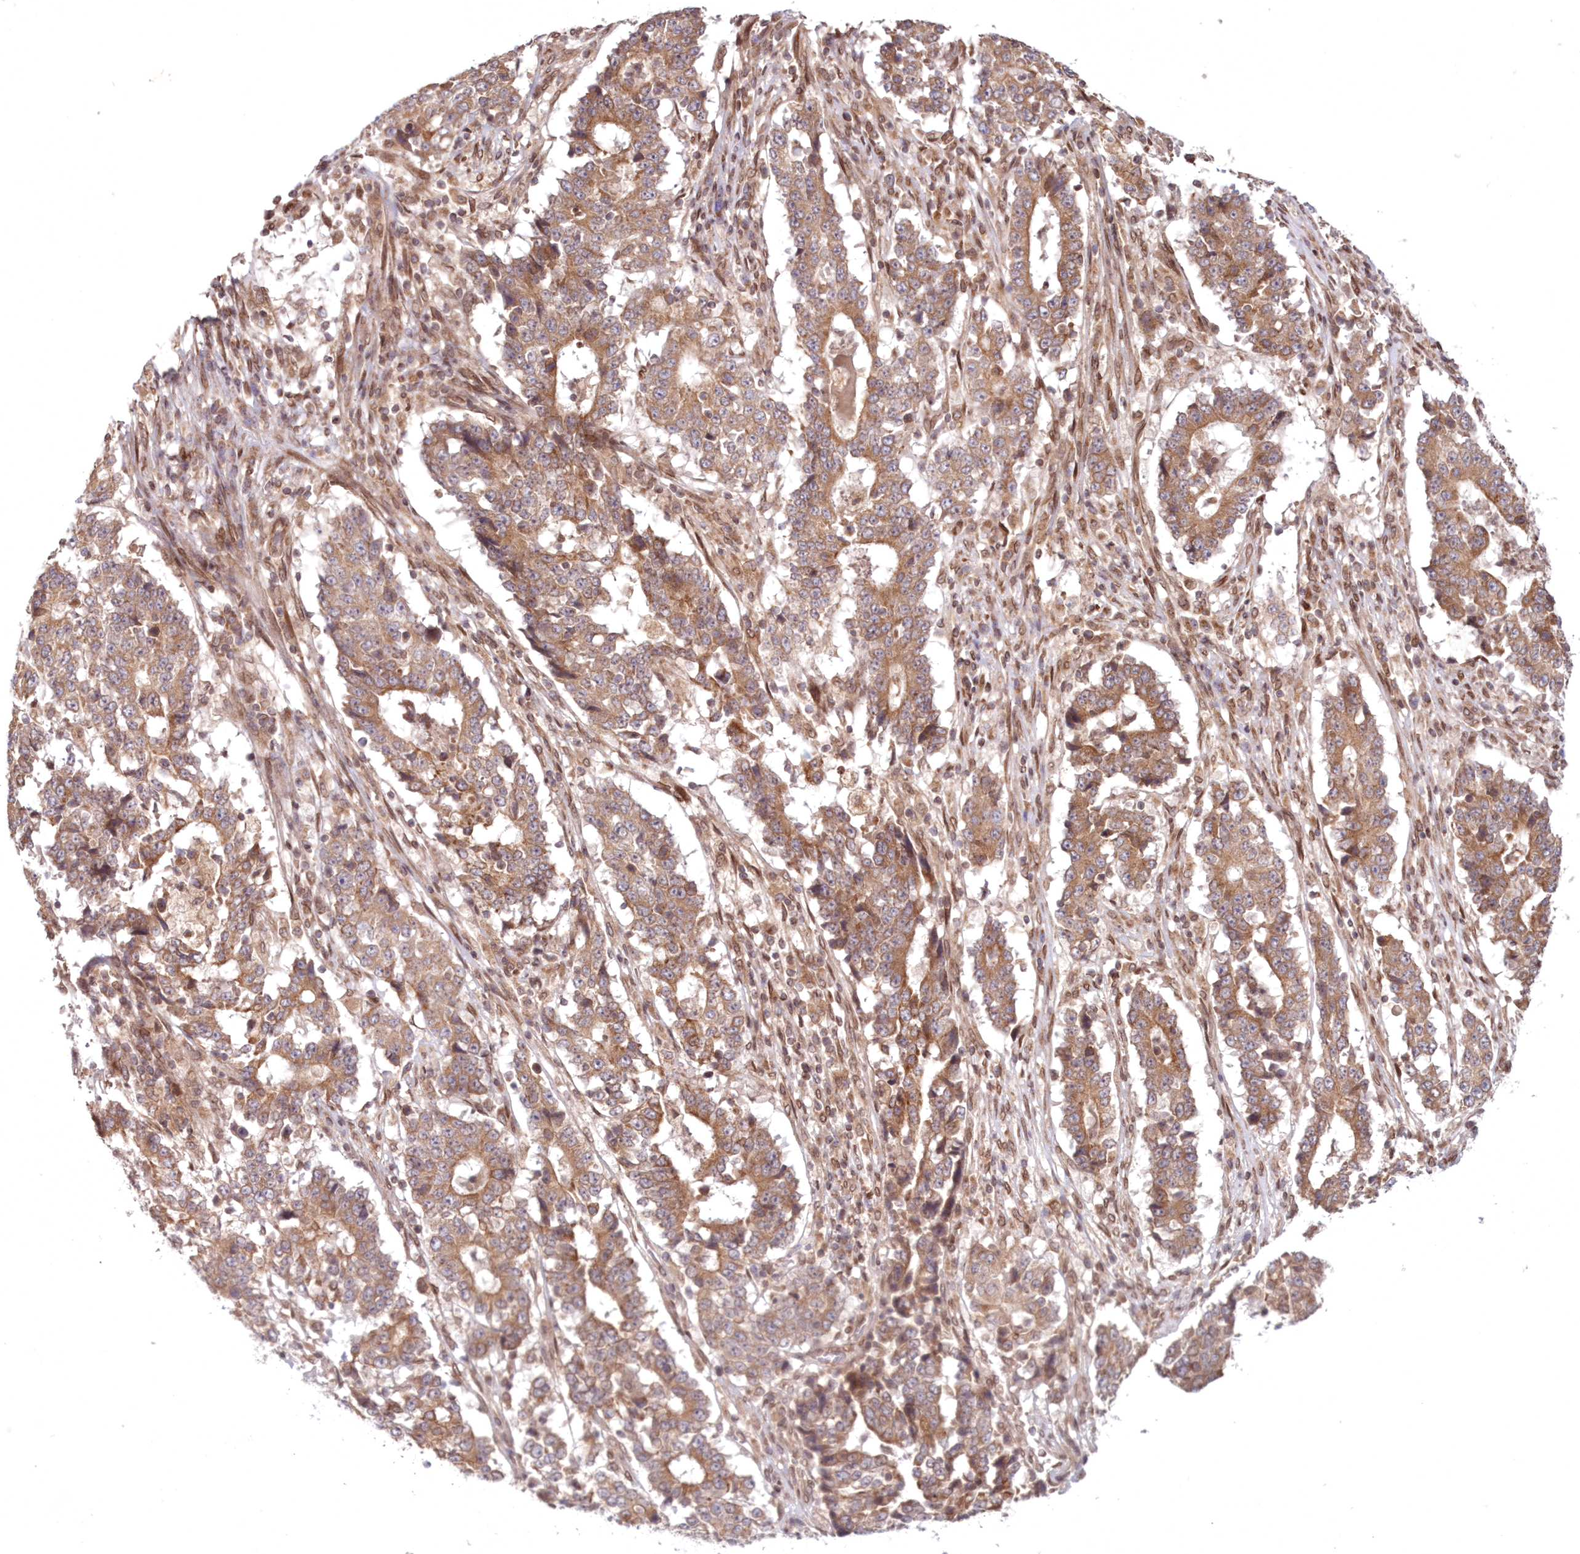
{"staining": {"intensity": "moderate", "quantity": ">75%", "location": "cytoplasmic/membranous"}, "tissue": "stomach cancer", "cell_type": "Tumor cells", "image_type": "cancer", "snomed": [{"axis": "morphology", "description": "Adenocarcinoma, NOS"}, {"axis": "topography", "description": "Stomach"}], "caption": "High-power microscopy captured an immunohistochemistry (IHC) image of adenocarcinoma (stomach), revealing moderate cytoplasmic/membranous positivity in approximately >75% of tumor cells. (Stains: DAB (3,3'-diaminobenzidine) in brown, nuclei in blue, Microscopy: brightfield microscopy at high magnification).", "gene": "DNAJC27", "patient": {"sex": "male", "age": 59}}